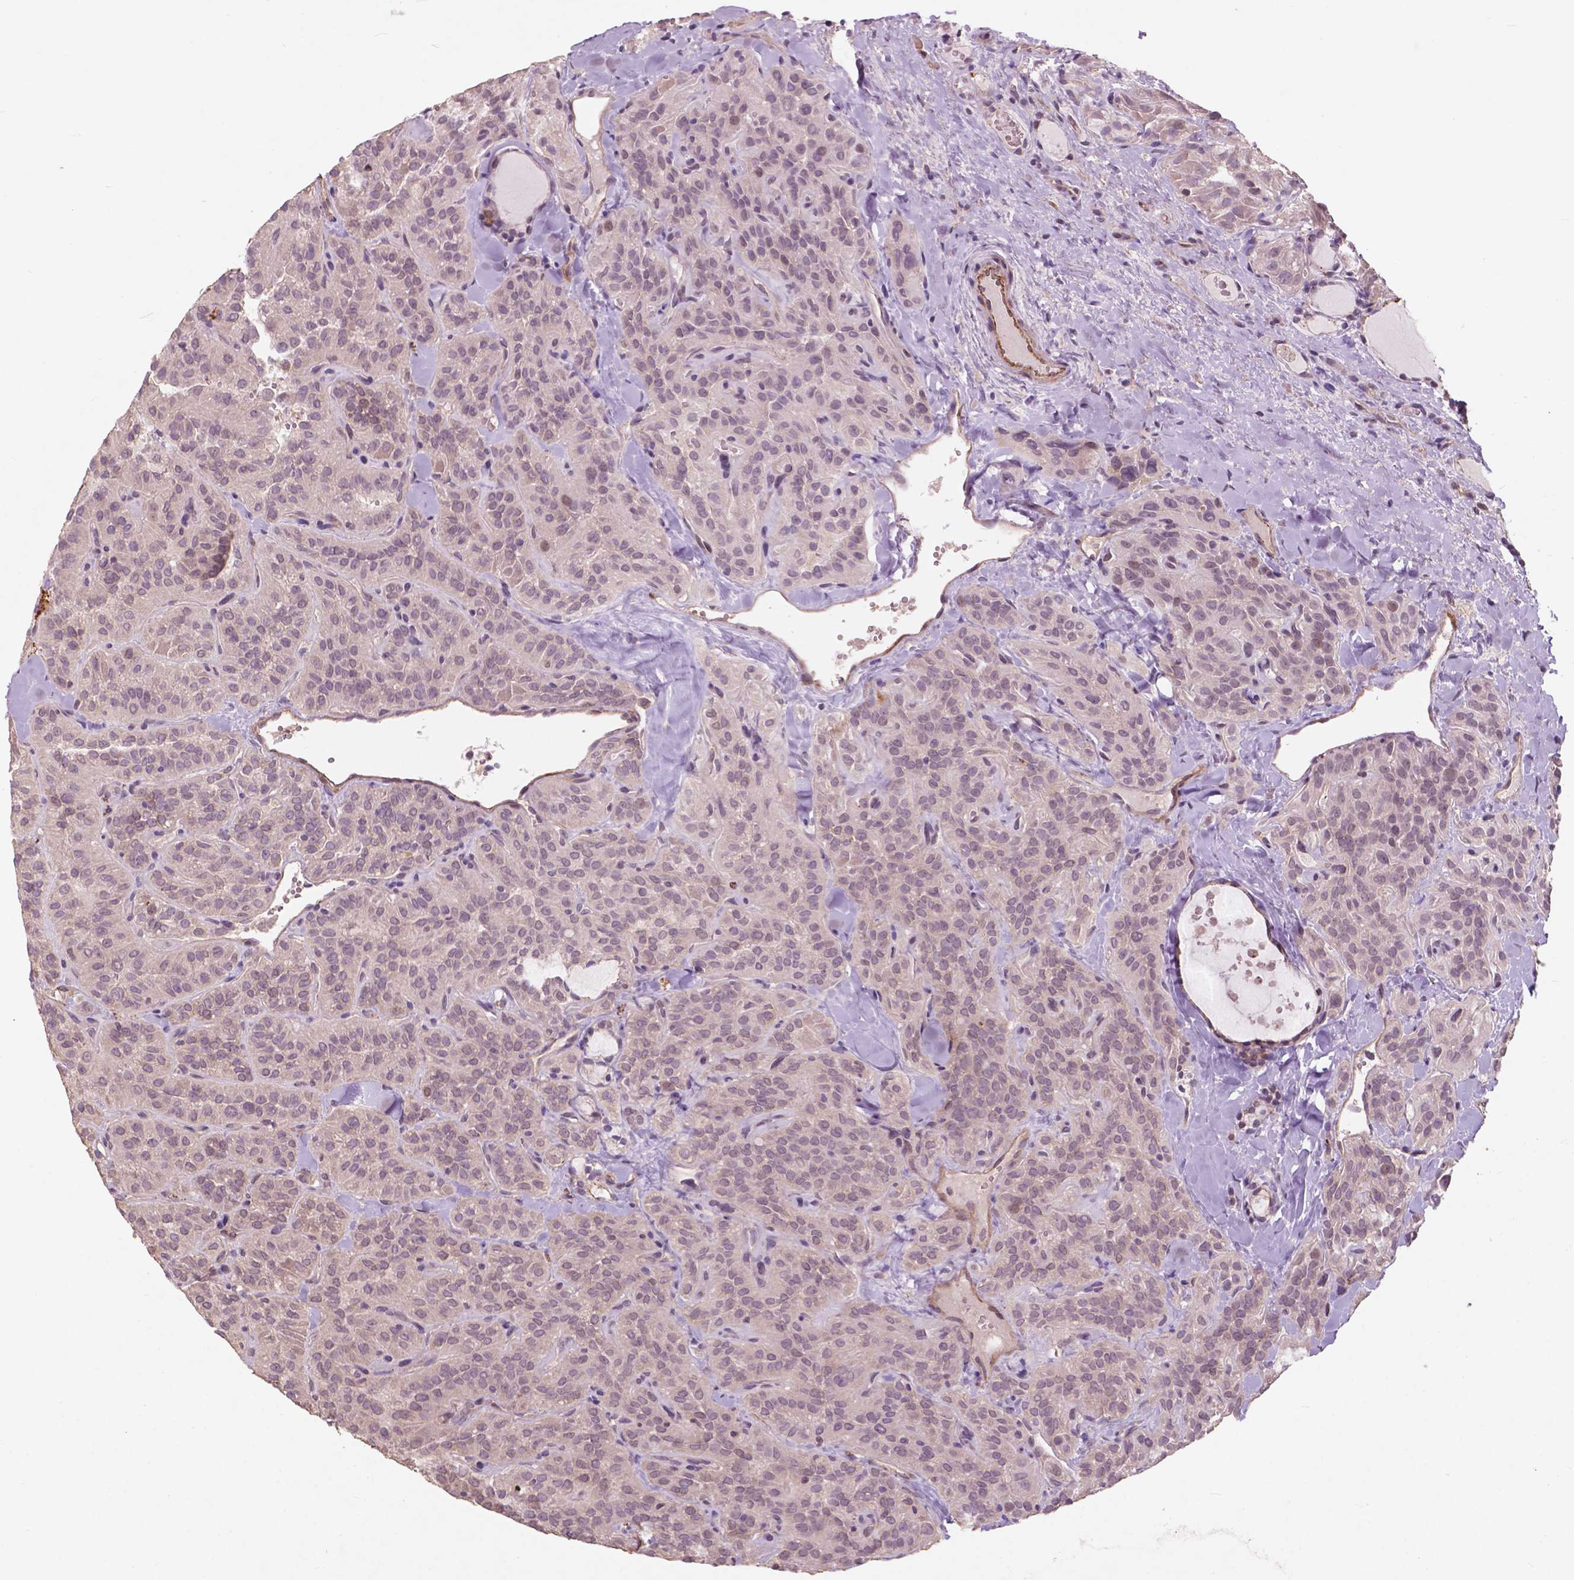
{"staining": {"intensity": "weak", "quantity": "<25%", "location": "nuclear"}, "tissue": "thyroid cancer", "cell_type": "Tumor cells", "image_type": "cancer", "snomed": [{"axis": "morphology", "description": "Papillary adenocarcinoma, NOS"}, {"axis": "topography", "description": "Thyroid gland"}], "caption": "Immunohistochemistry photomicrograph of neoplastic tissue: thyroid cancer stained with DAB reveals no significant protein positivity in tumor cells.", "gene": "RFPL4B", "patient": {"sex": "female", "age": 45}}